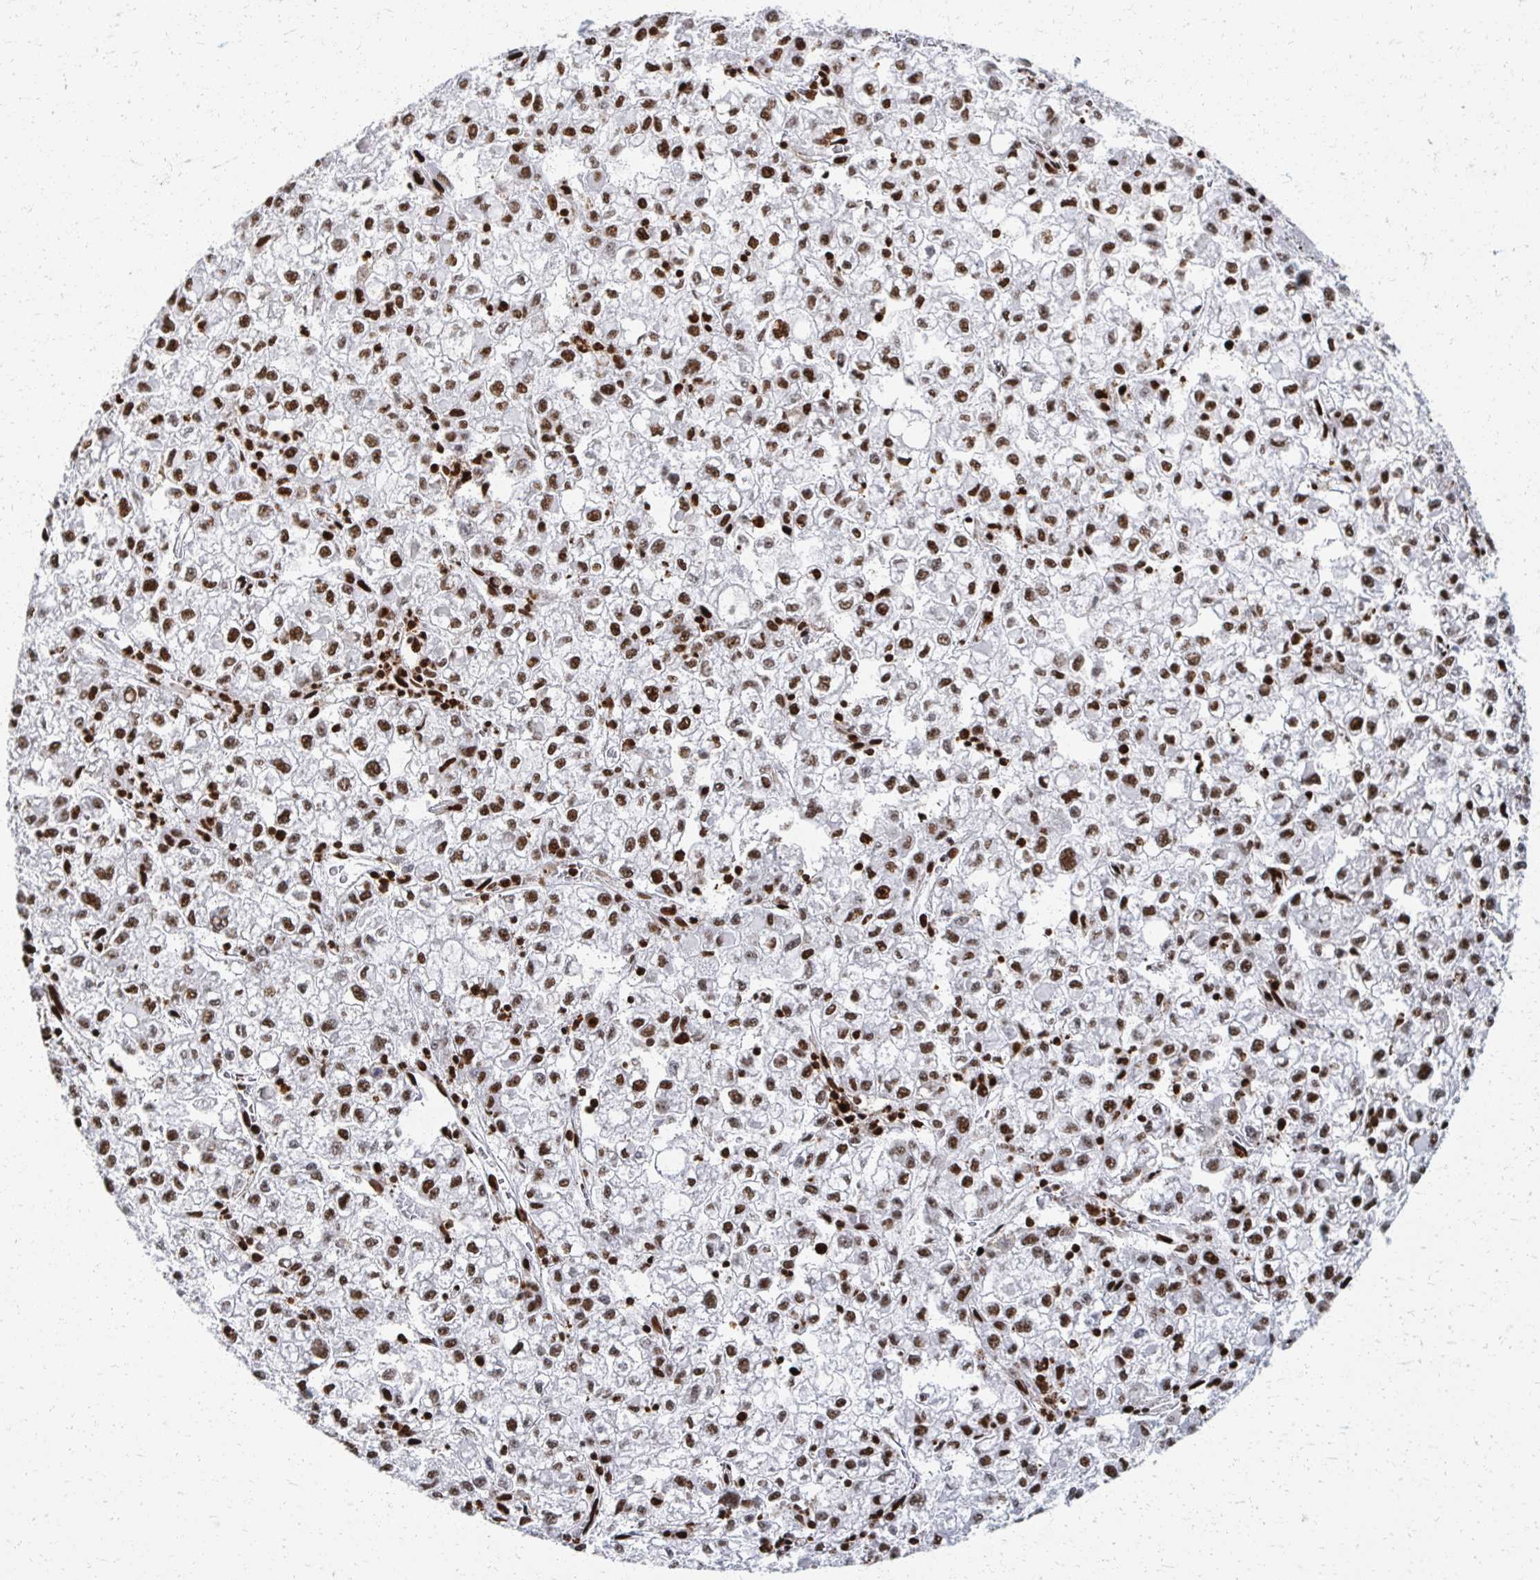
{"staining": {"intensity": "strong", "quantity": ">75%", "location": "nuclear"}, "tissue": "liver cancer", "cell_type": "Tumor cells", "image_type": "cancer", "snomed": [{"axis": "morphology", "description": "Carcinoma, Hepatocellular, NOS"}, {"axis": "topography", "description": "Liver"}], "caption": "Protein expression analysis of human hepatocellular carcinoma (liver) reveals strong nuclear positivity in approximately >75% of tumor cells. Using DAB (brown) and hematoxylin (blue) stains, captured at high magnification using brightfield microscopy.", "gene": "RBBP7", "patient": {"sex": "male", "age": 40}}